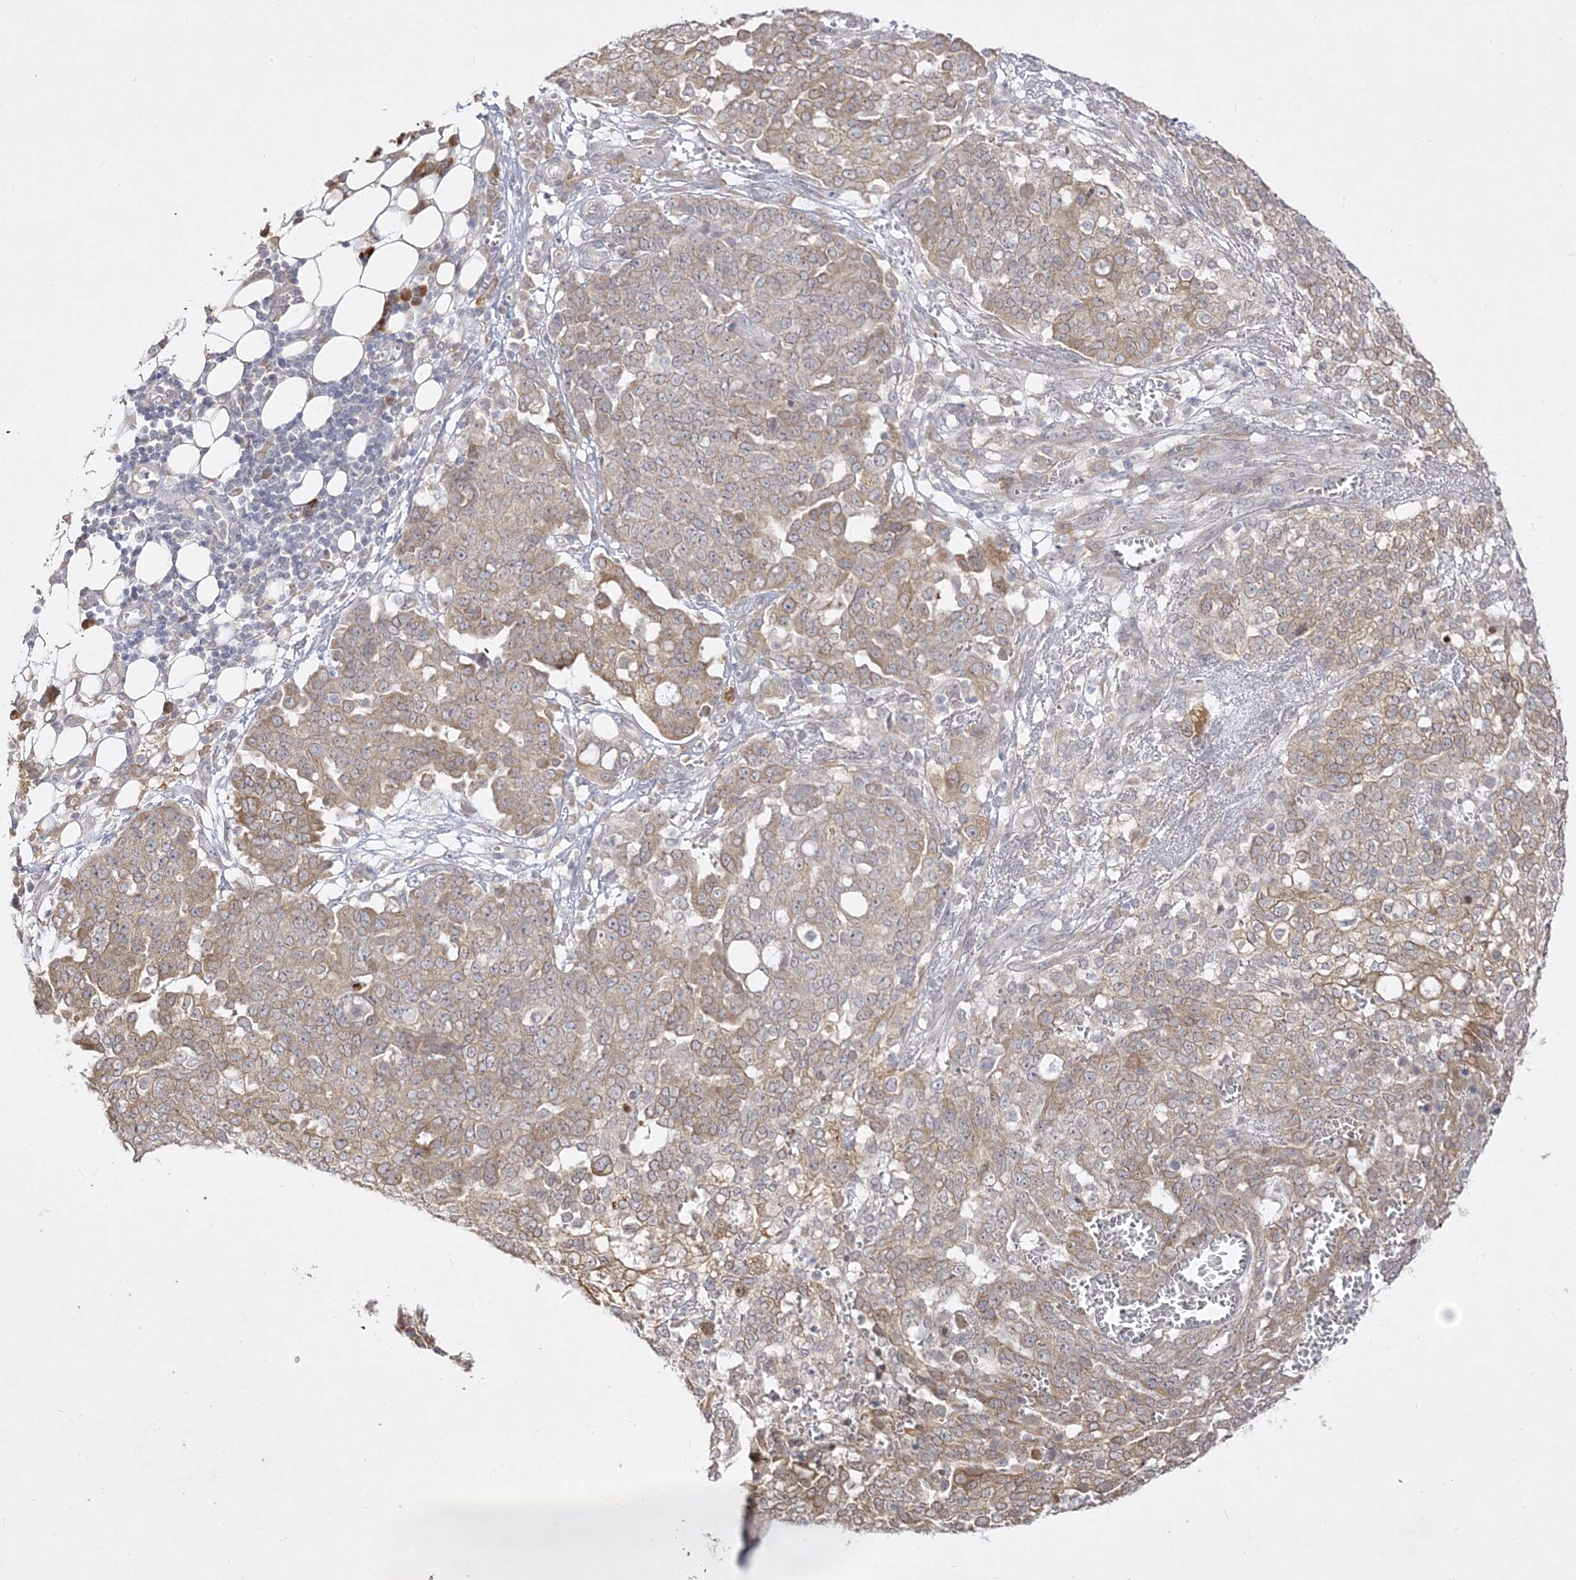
{"staining": {"intensity": "weak", "quantity": ">75%", "location": "cytoplasmic/membranous"}, "tissue": "ovarian cancer", "cell_type": "Tumor cells", "image_type": "cancer", "snomed": [{"axis": "morphology", "description": "Cystadenocarcinoma, serous, NOS"}, {"axis": "topography", "description": "Soft tissue"}, {"axis": "topography", "description": "Ovary"}], "caption": "Weak cytoplasmic/membranous expression is identified in about >75% of tumor cells in serous cystadenocarcinoma (ovarian). (brown staining indicates protein expression, while blue staining denotes nuclei).", "gene": "C2CD2", "patient": {"sex": "female", "age": 57}}